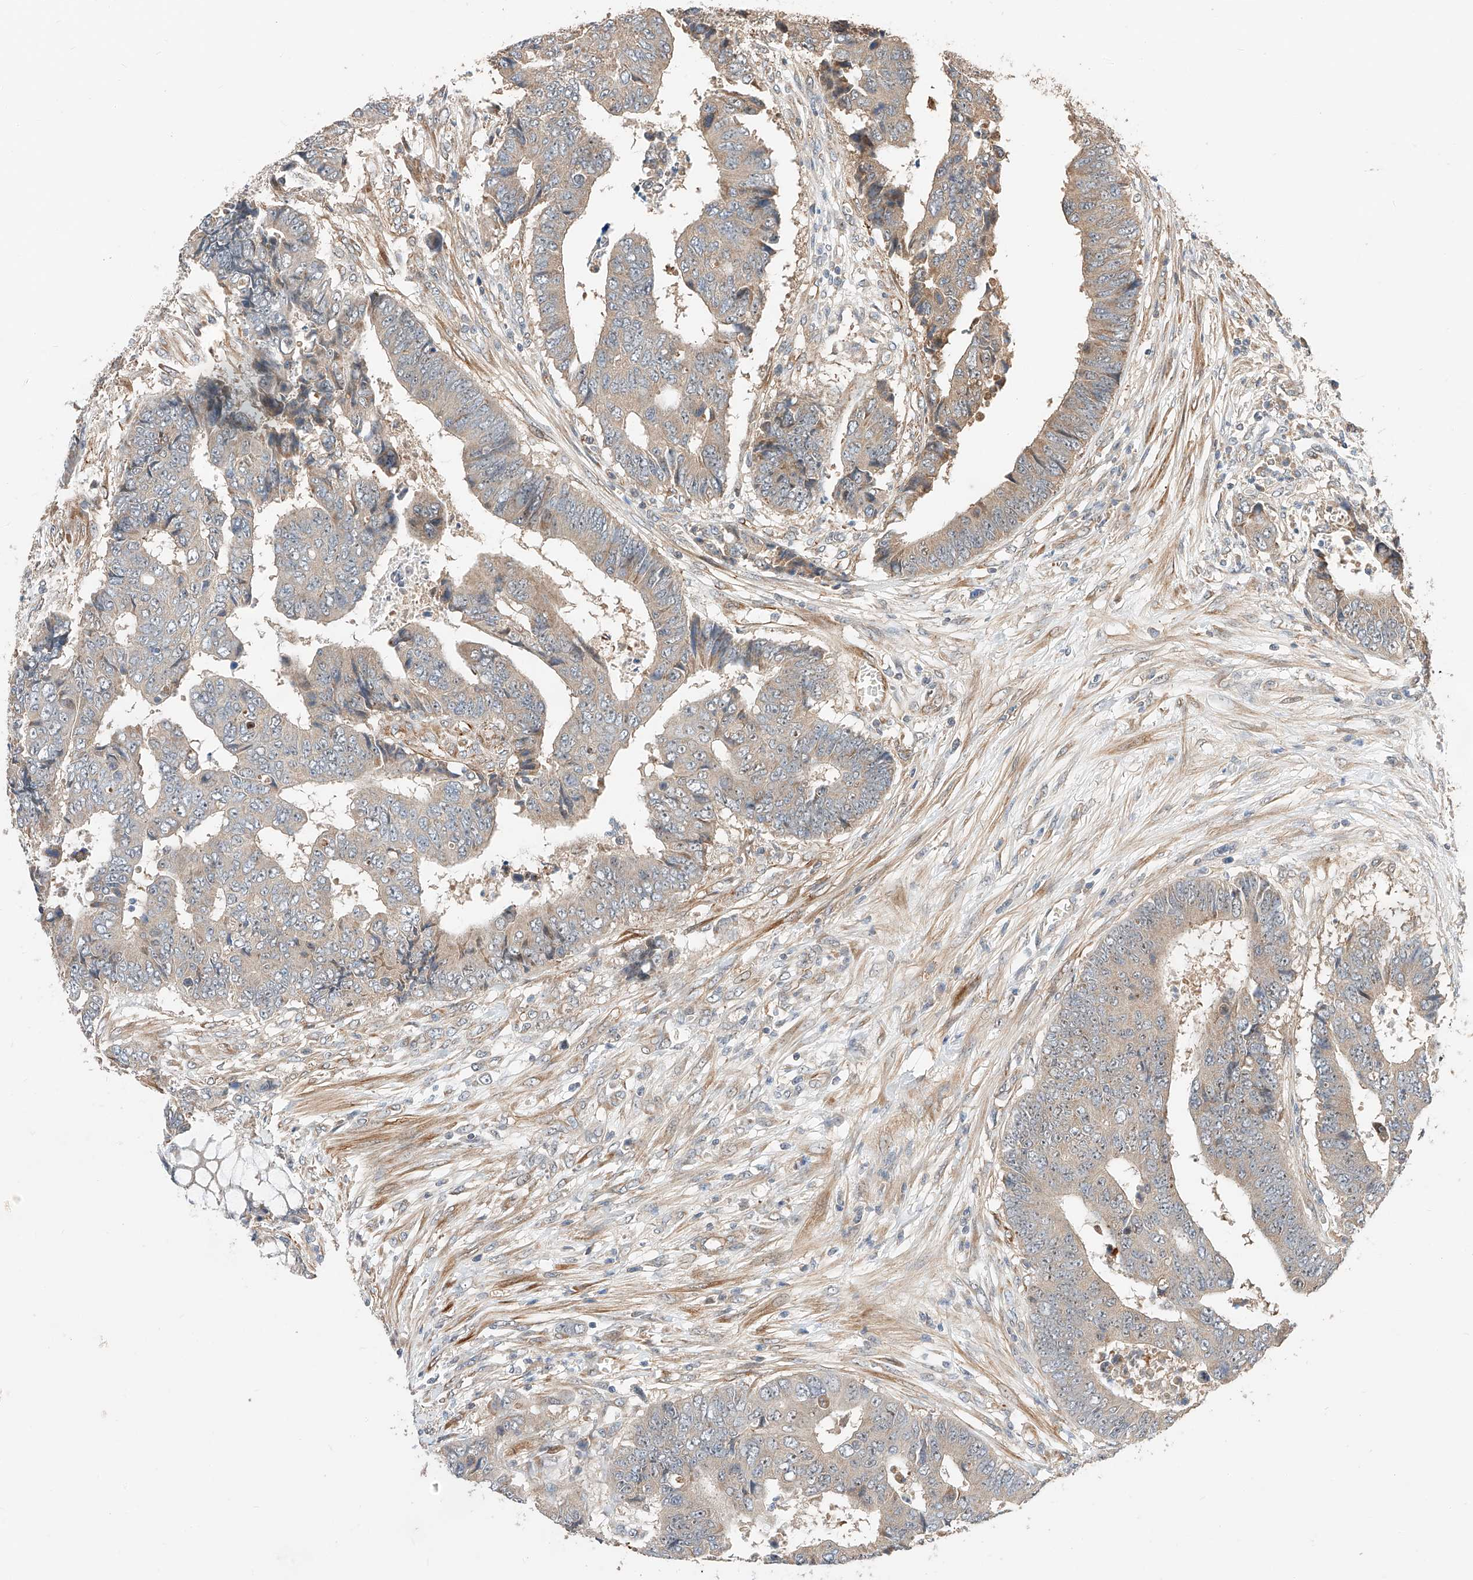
{"staining": {"intensity": "negative", "quantity": "none", "location": "none"}, "tissue": "colorectal cancer", "cell_type": "Tumor cells", "image_type": "cancer", "snomed": [{"axis": "morphology", "description": "Adenocarcinoma, NOS"}, {"axis": "topography", "description": "Rectum"}], "caption": "DAB immunohistochemical staining of colorectal cancer (adenocarcinoma) shows no significant expression in tumor cells.", "gene": "RAB23", "patient": {"sex": "male", "age": 84}}